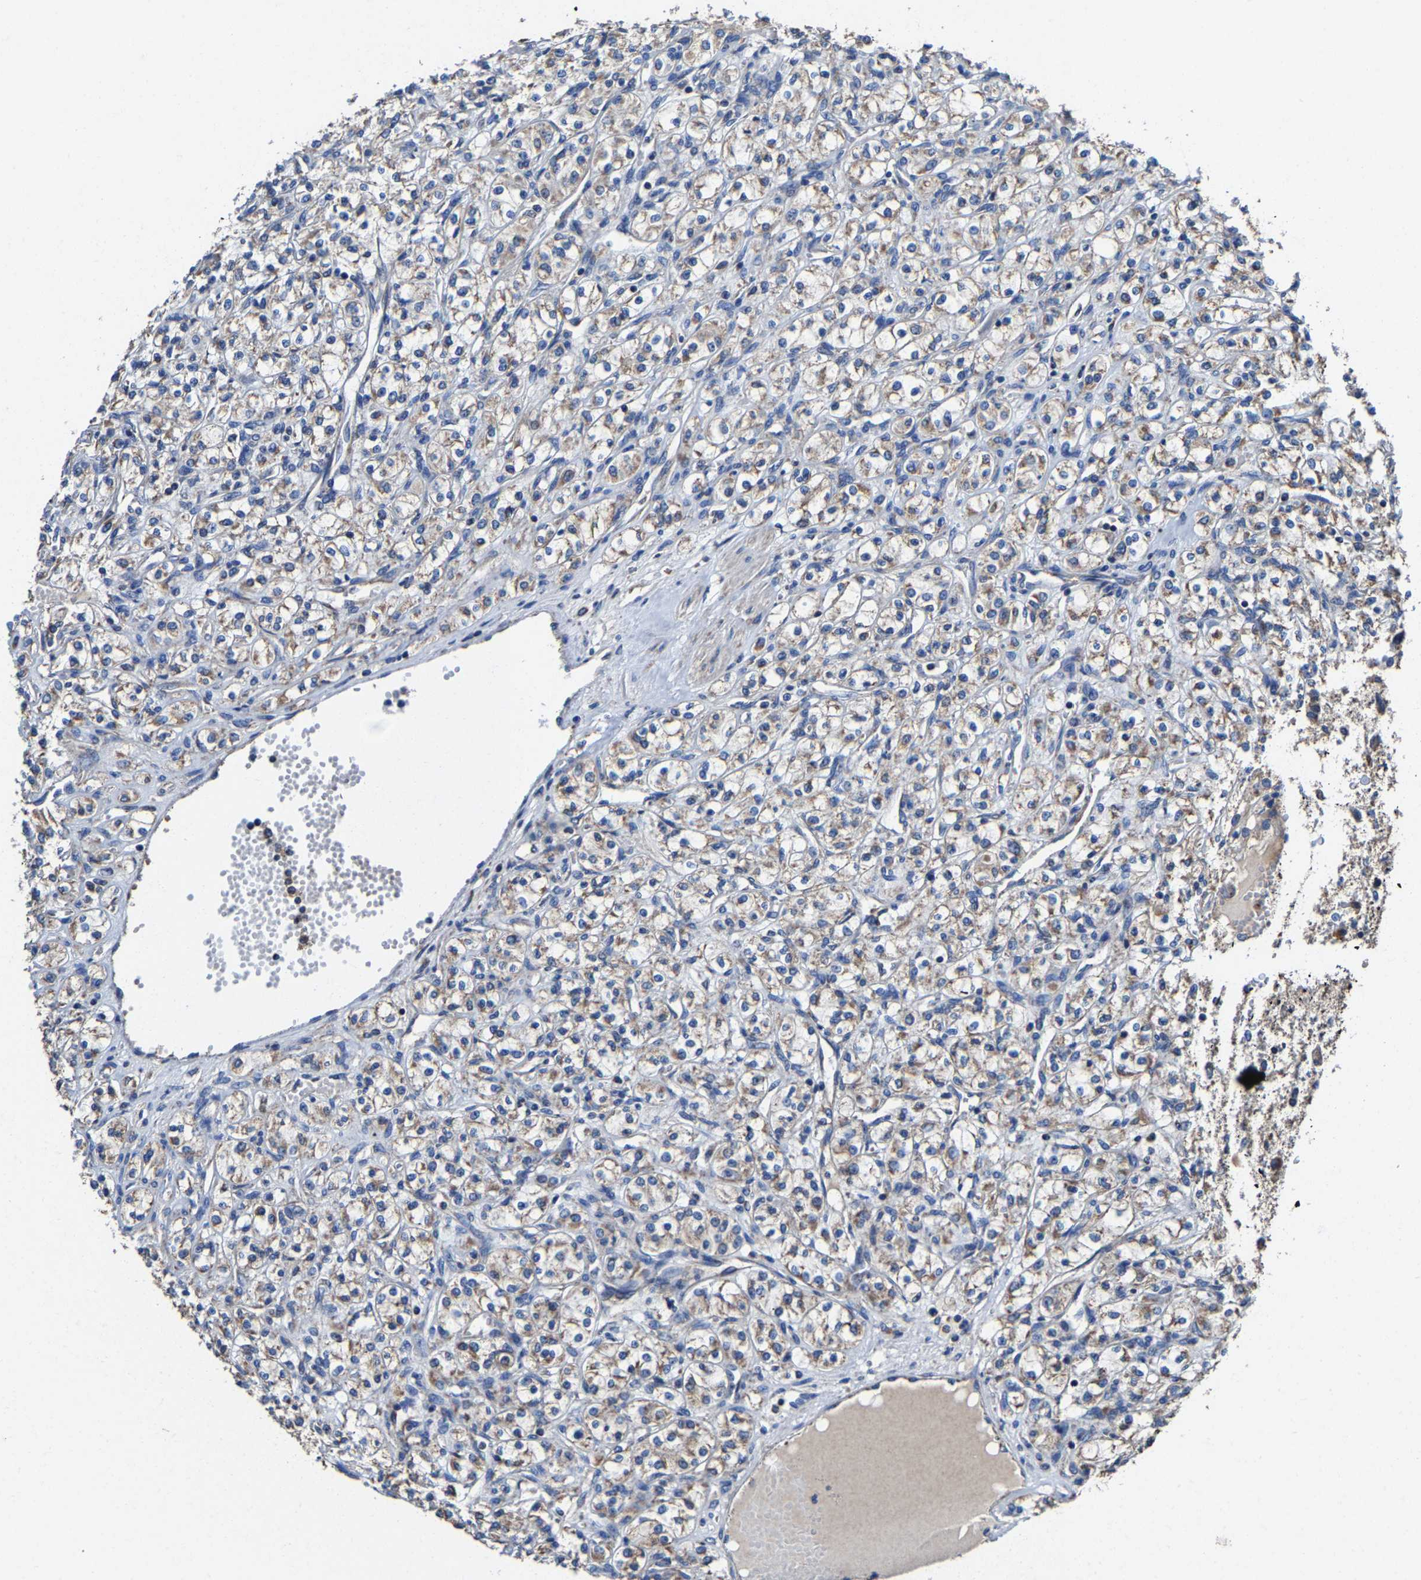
{"staining": {"intensity": "weak", "quantity": ">75%", "location": "cytoplasmic/membranous"}, "tissue": "renal cancer", "cell_type": "Tumor cells", "image_type": "cancer", "snomed": [{"axis": "morphology", "description": "Adenocarcinoma, NOS"}, {"axis": "topography", "description": "Kidney"}], "caption": "The photomicrograph shows a brown stain indicating the presence of a protein in the cytoplasmic/membranous of tumor cells in renal cancer. (DAB = brown stain, brightfield microscopy at high magnification).", "gene": "ZCCHC7", "patient": {"sex": "male", "age": 77}}